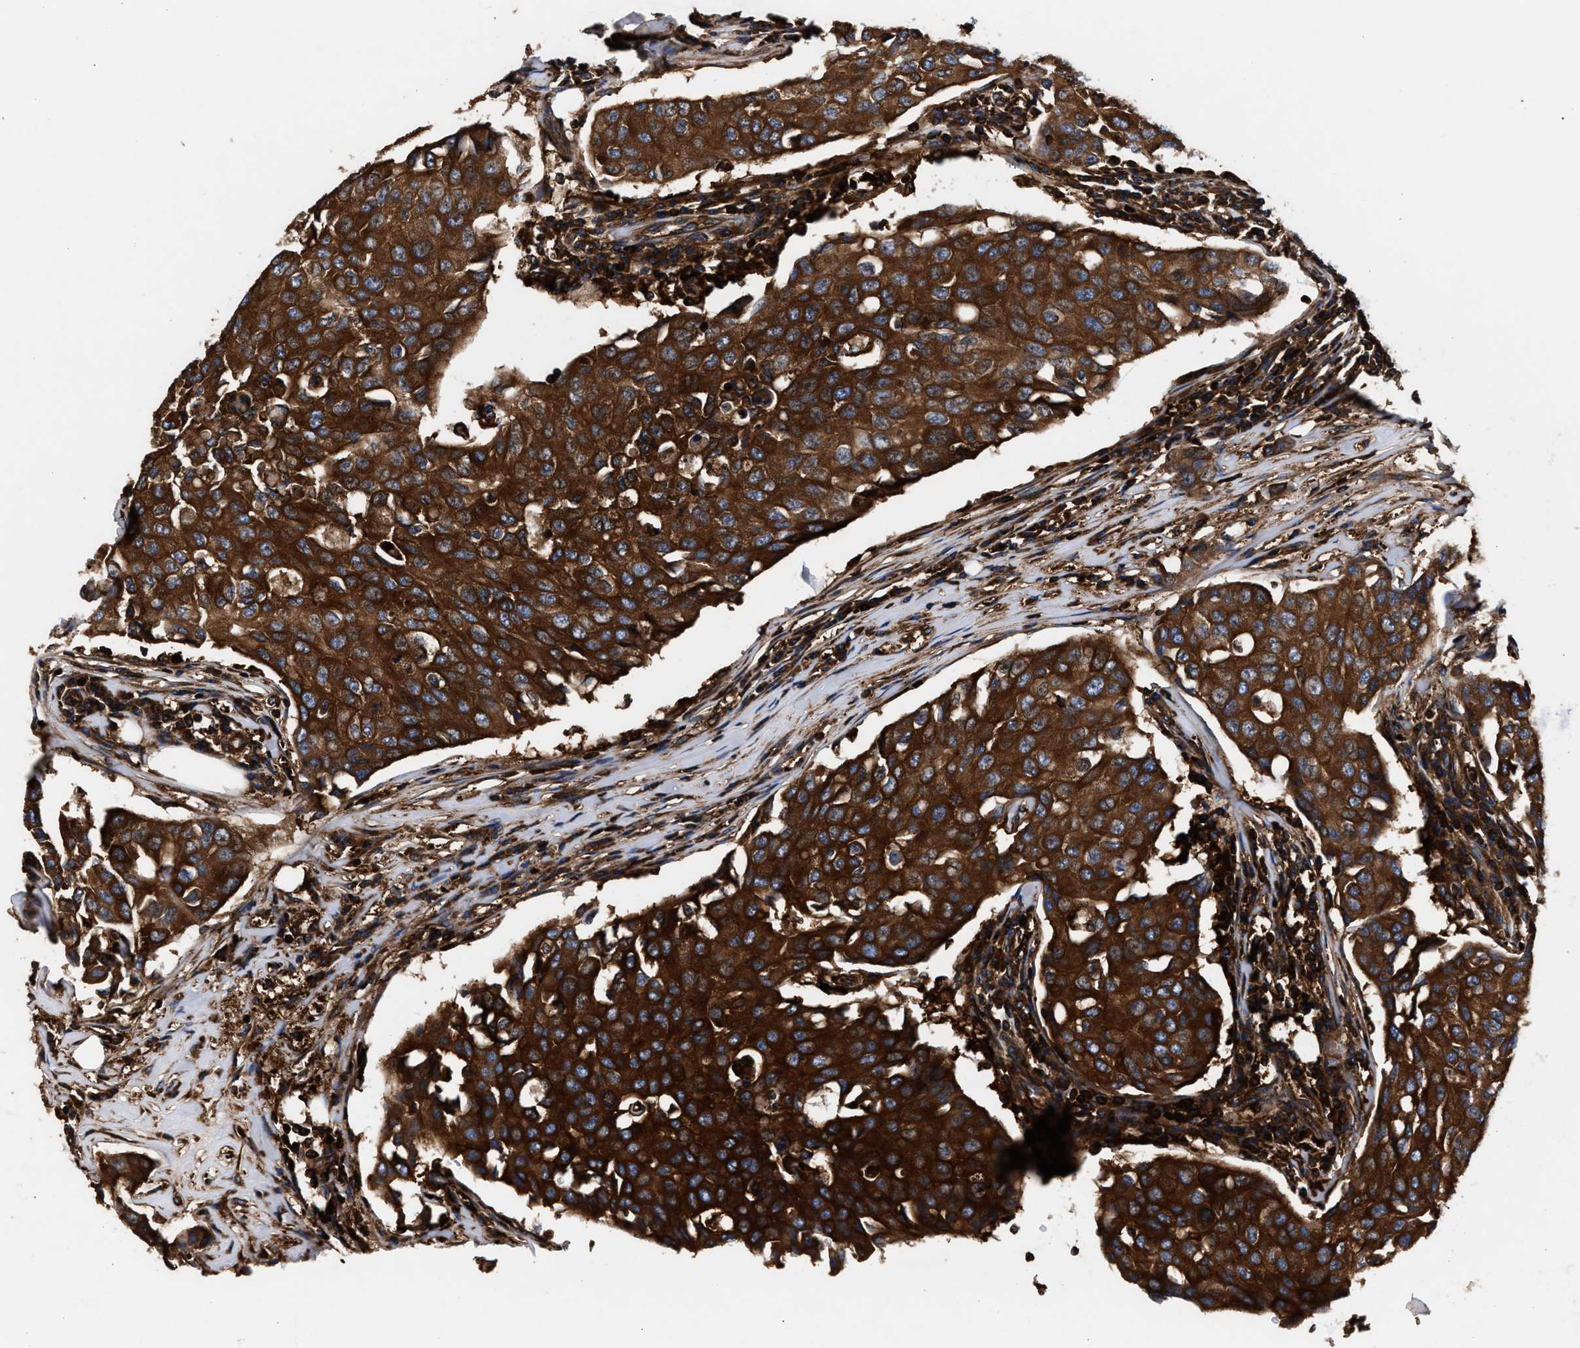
{"staining": {"intensity": "strong", "quantity": ">75%", "location": "cytoplasmic/membranous"}, "tissue": "breast cancer", "cell_type": "Tumor cells", "image_type": "cancer", "snomed": [{"axis": "morphology", "description": "Duct carcinoma"}, {"axis": "topography", "description": "Breast"}], "caption": "The micrograph exhibits staining of breast cancer (intraductal carcinoma), revealing strong cytoplasmic/membranous protein staining (brown color) within tumor cells.", "gene": "KYAT1", "patient": {"sex": "female", "age": 80}}